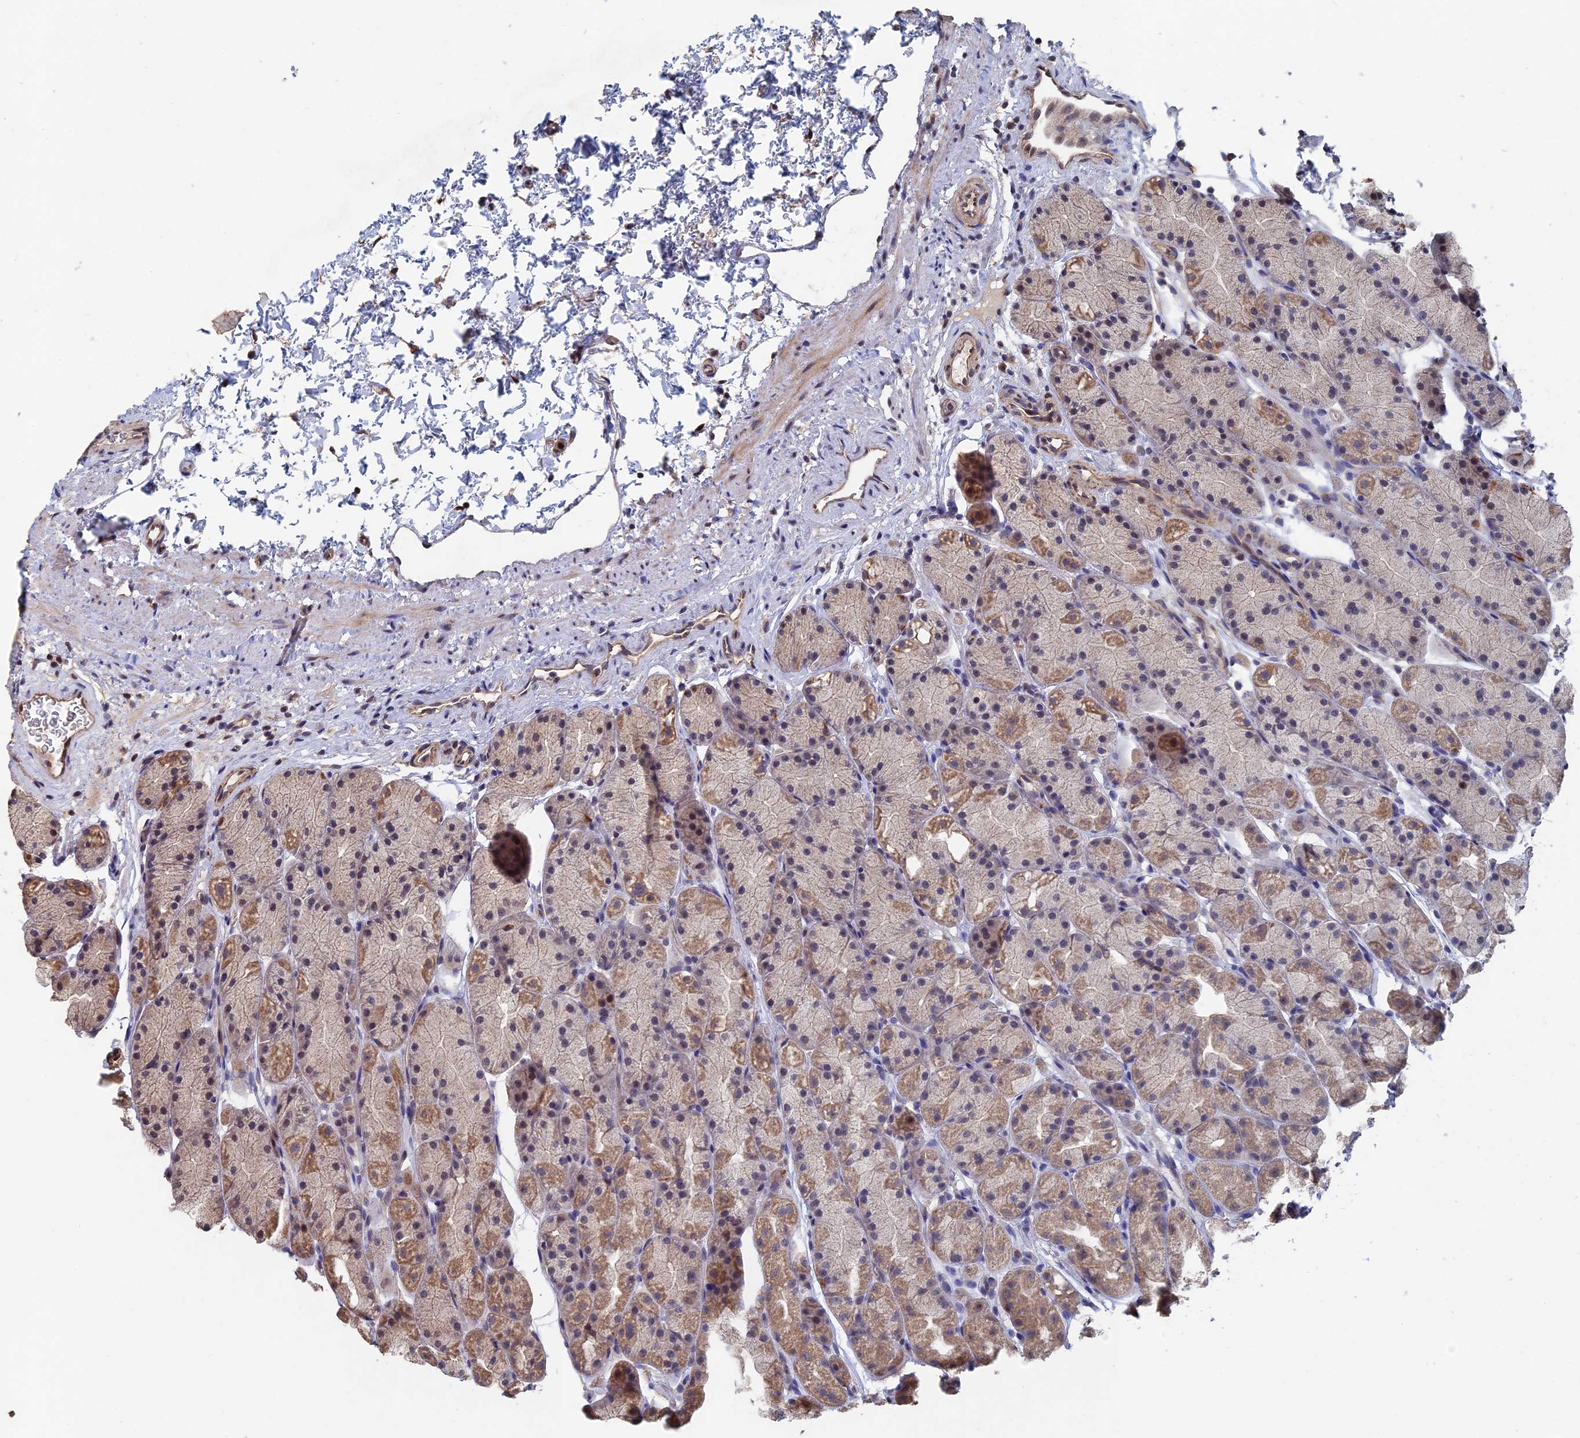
{"staining": {"intensity": "moderate", "quantity": ">75%", "location": "cytoplasmic/membranous,nuclear"}, "tissue": "stomach", "cell_type": "Glandular cells", "image_type": "normal", "snomed": [{"axis": "morphology", "description": "Normal tissue, NOS"}, {"axis": "topography", "description": "Stomach, upper"}, {"axis": "topography", "description": "Stomach"}], "caption": "Protein expression analysis of normal stomach shows moderate cytoplasmic/membranous,nuclear staining in about >75% of glandular cells.", "gene": "KIAA1328", "patient": {"sex": "male", "age": 47}}